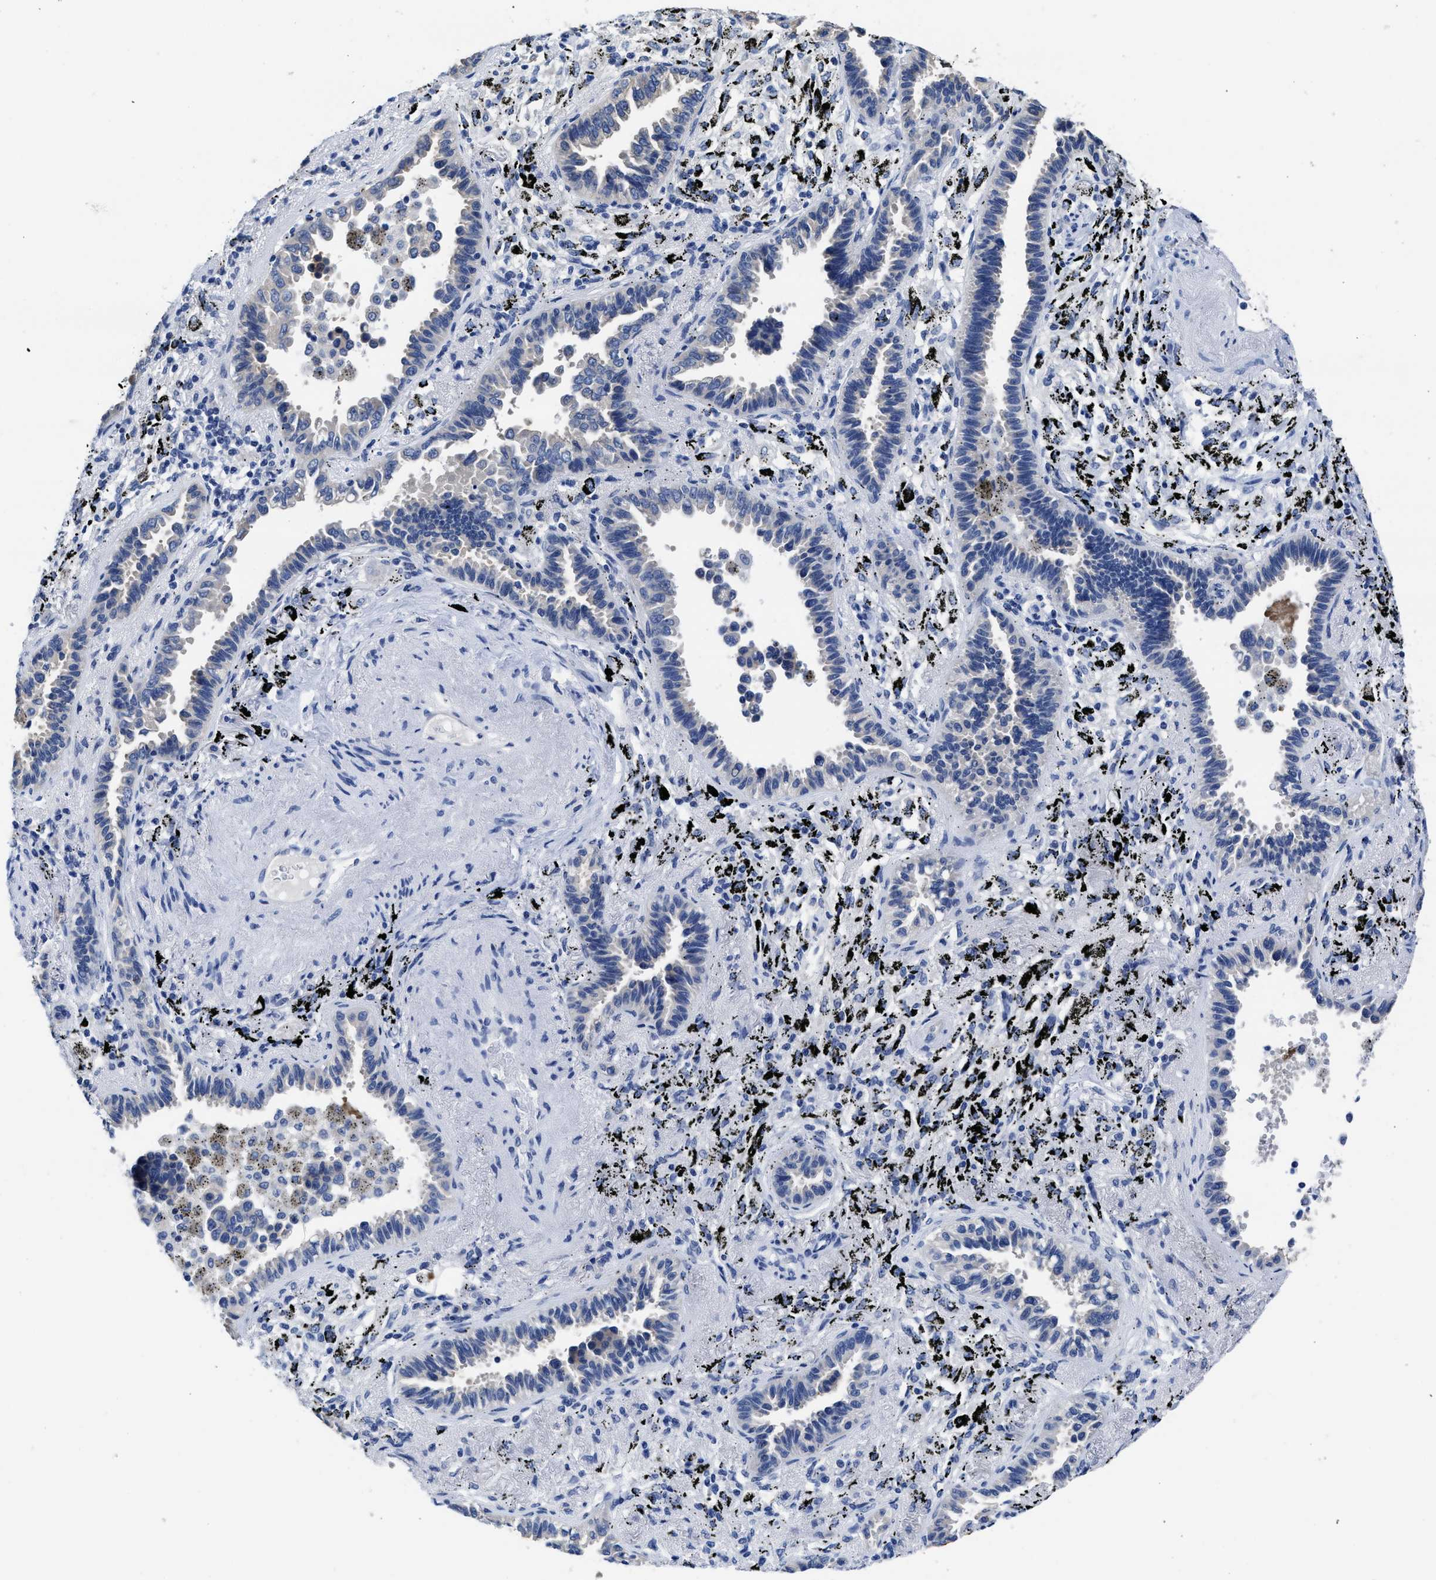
{"staining": {"intensity": "negative", "quantity": "none", "location": "none"}, "tissue": "lung cancer", "cell_type": "Tumor cells", "image_type": "cancer", "snomed": [{"axis": "morphology", "description": "Adenocarcinoma, NOS"}, {"axis": "topography", "description": "Lung"}], "caption": "Photomicrograph shows no protein positivity in tumor cells of lung adenocarcinoma tissue. (DAB (3,3'-diaminobenzidine) IHC with hematoxylin counter stain).", "gene": "HOOK1", "patient": {"sex": "male", "age": 59}}